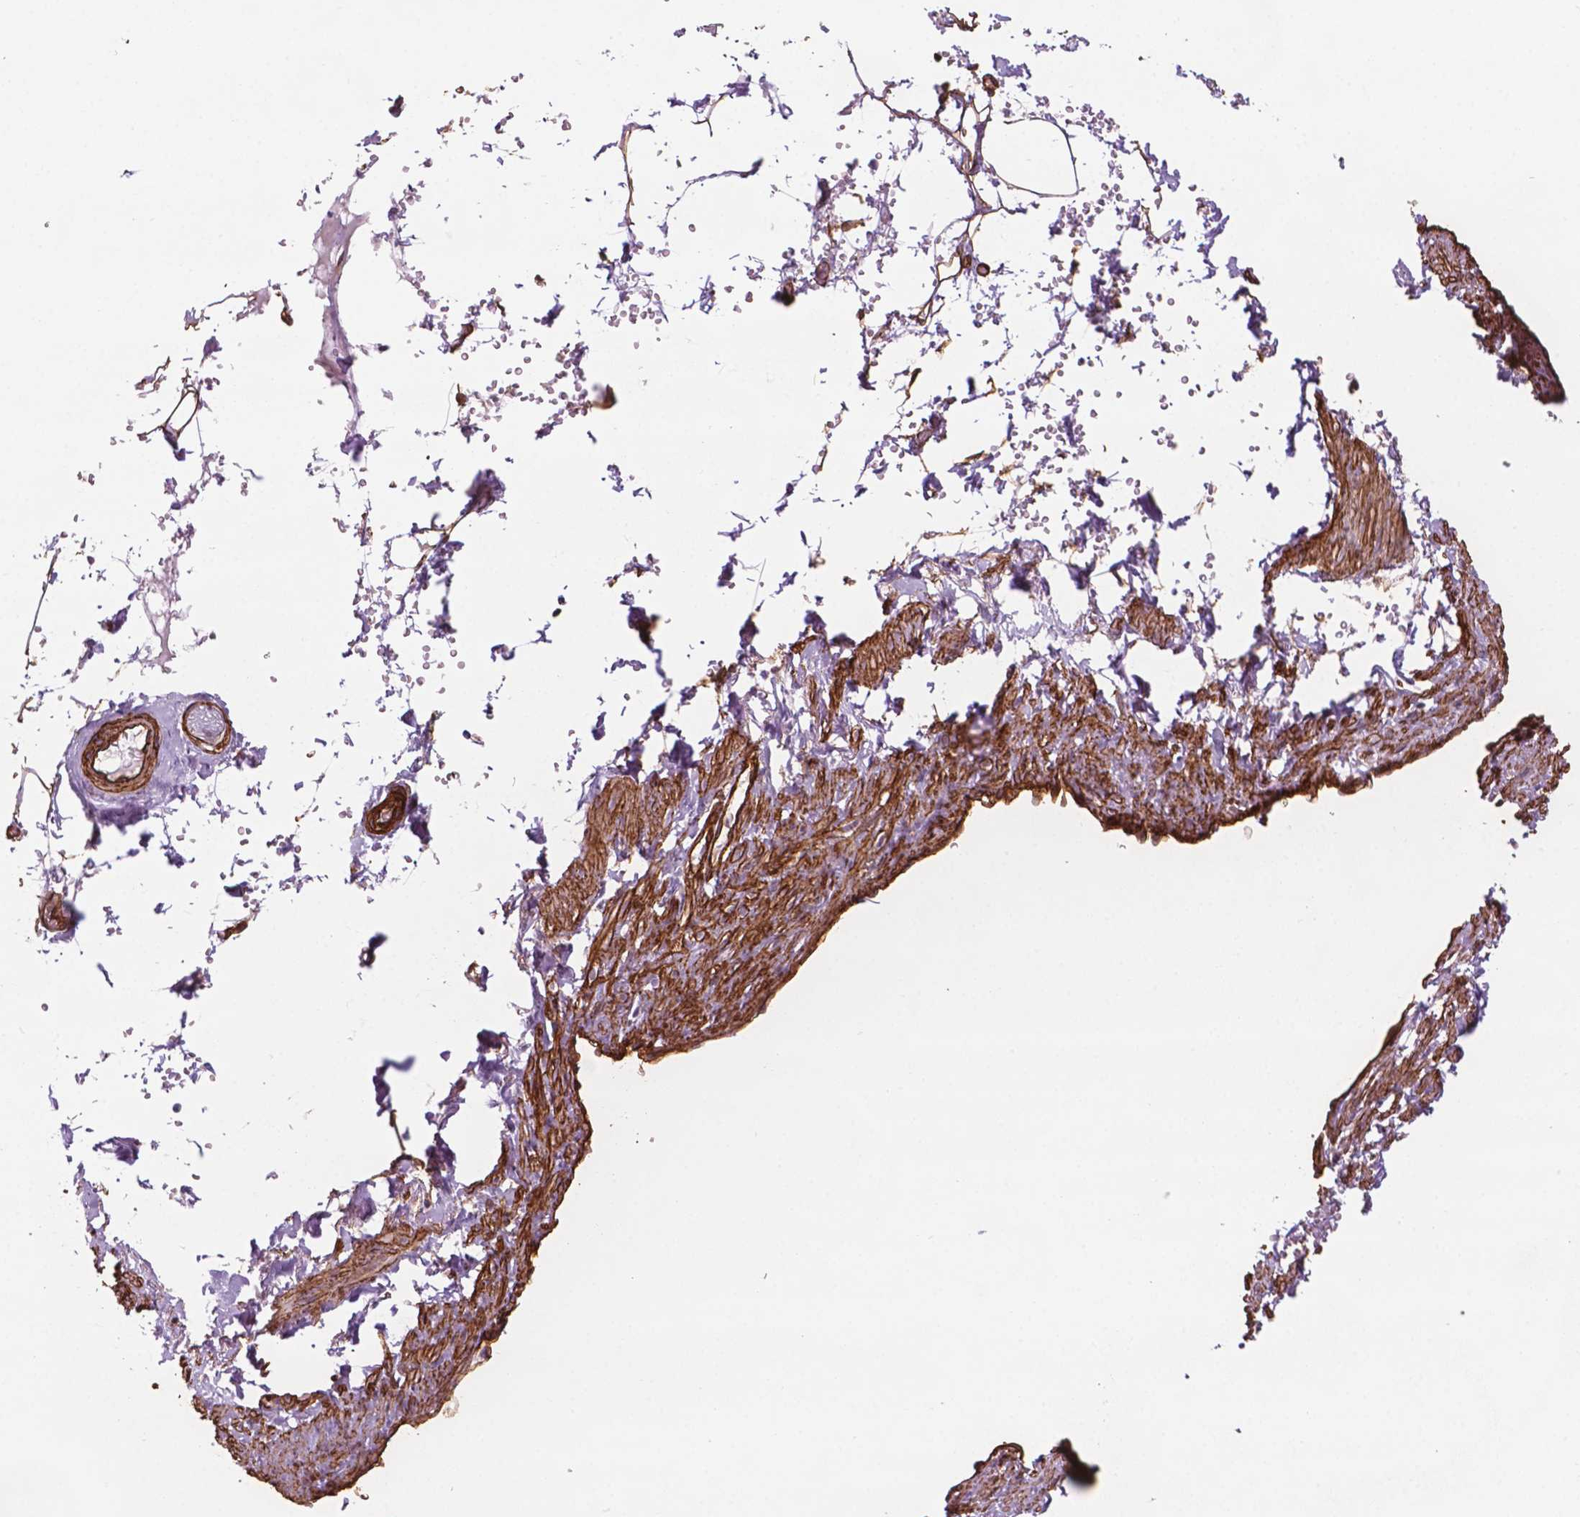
{"staining": {"intensity": "moderate", "quantity": "<25%", "location": "cytoplasmic/membranous,nuclear"}, "tissue": "adipose tissue", "cell_type": "Adipocytes", "image_type": "normal", "snomed": [{"axis": "morphology", "description": "Normal tissue, NOS"}, {"axis": "topography", "description": "Prostate"}, {"axis": "topography", "description": "Peripheral nerve tissue"}], "caption": "This is an image of immunohistochemistry (IHC) staining of benign adipose tissue, which shows moderate positivity in the cytoplasmic/membranous,nuclear of adipocytes.", "gene": "EGFL8", "patient": {"sex": "male", "age": 55}}